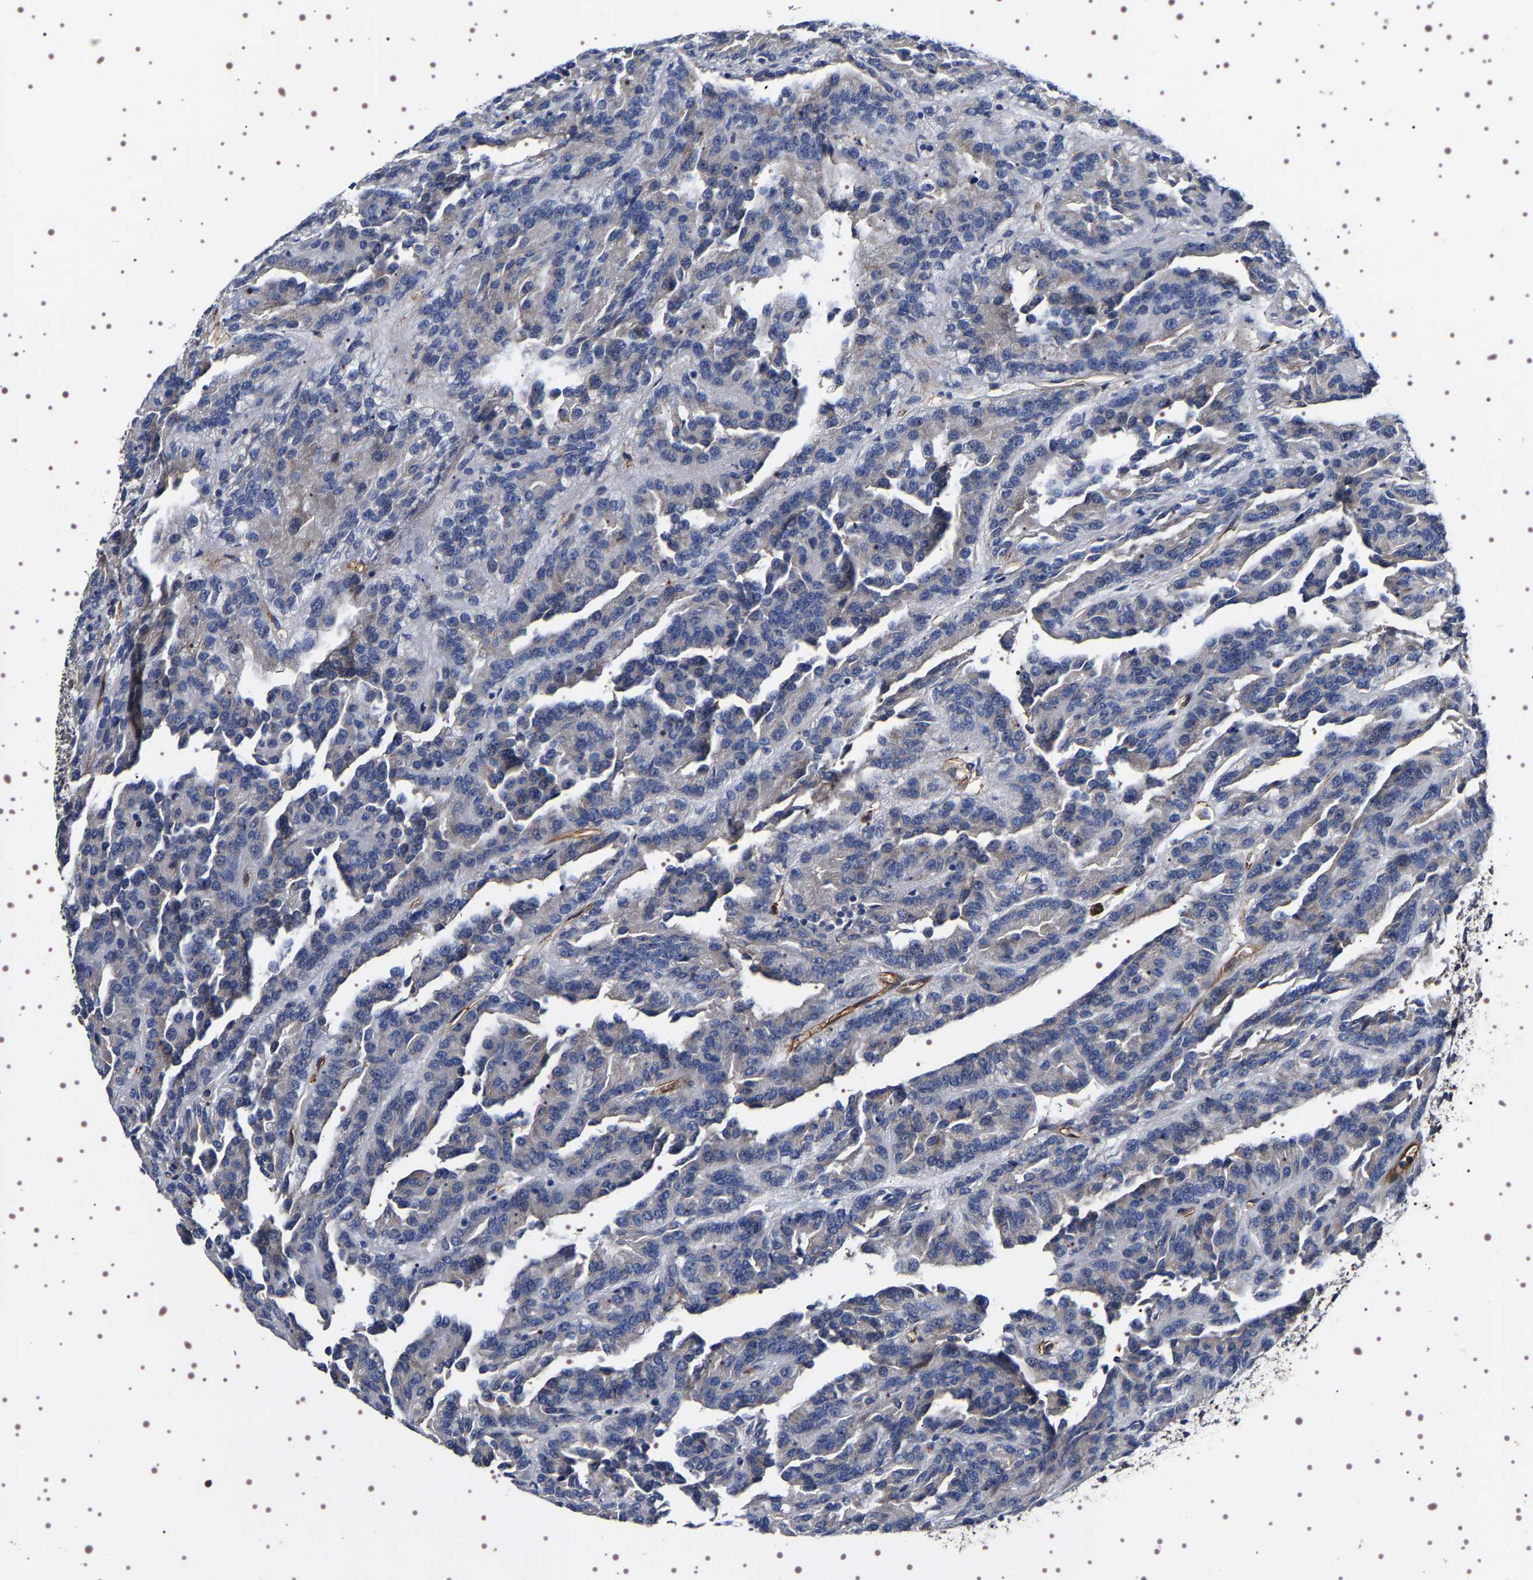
{"staining": {"intensity": "weak", "quantity": "<25%", "location": "cytoplasmic/membranous"}, "tissue": "renal cancer", "cell_type": "Tumor cells", "image_type": "cancer", "snomed": [{"axis": "morphology", "description": "Adenocarcinoma, NOS"}, {"axis": "topography", "description": "Kidney"}], "caption": "A histopathology image of adenocarcinoma (renal) stained for a protein shows no brown staining in tumor cells. Brightfield microscopy of immunohistochemistry stained with DAB (3,3'-diaminobenzidine) (brown) and hematoxylin (blue), captured at high magnification.", "gene": "ALPL", "patient": {"sex": "male", "age": 46}}